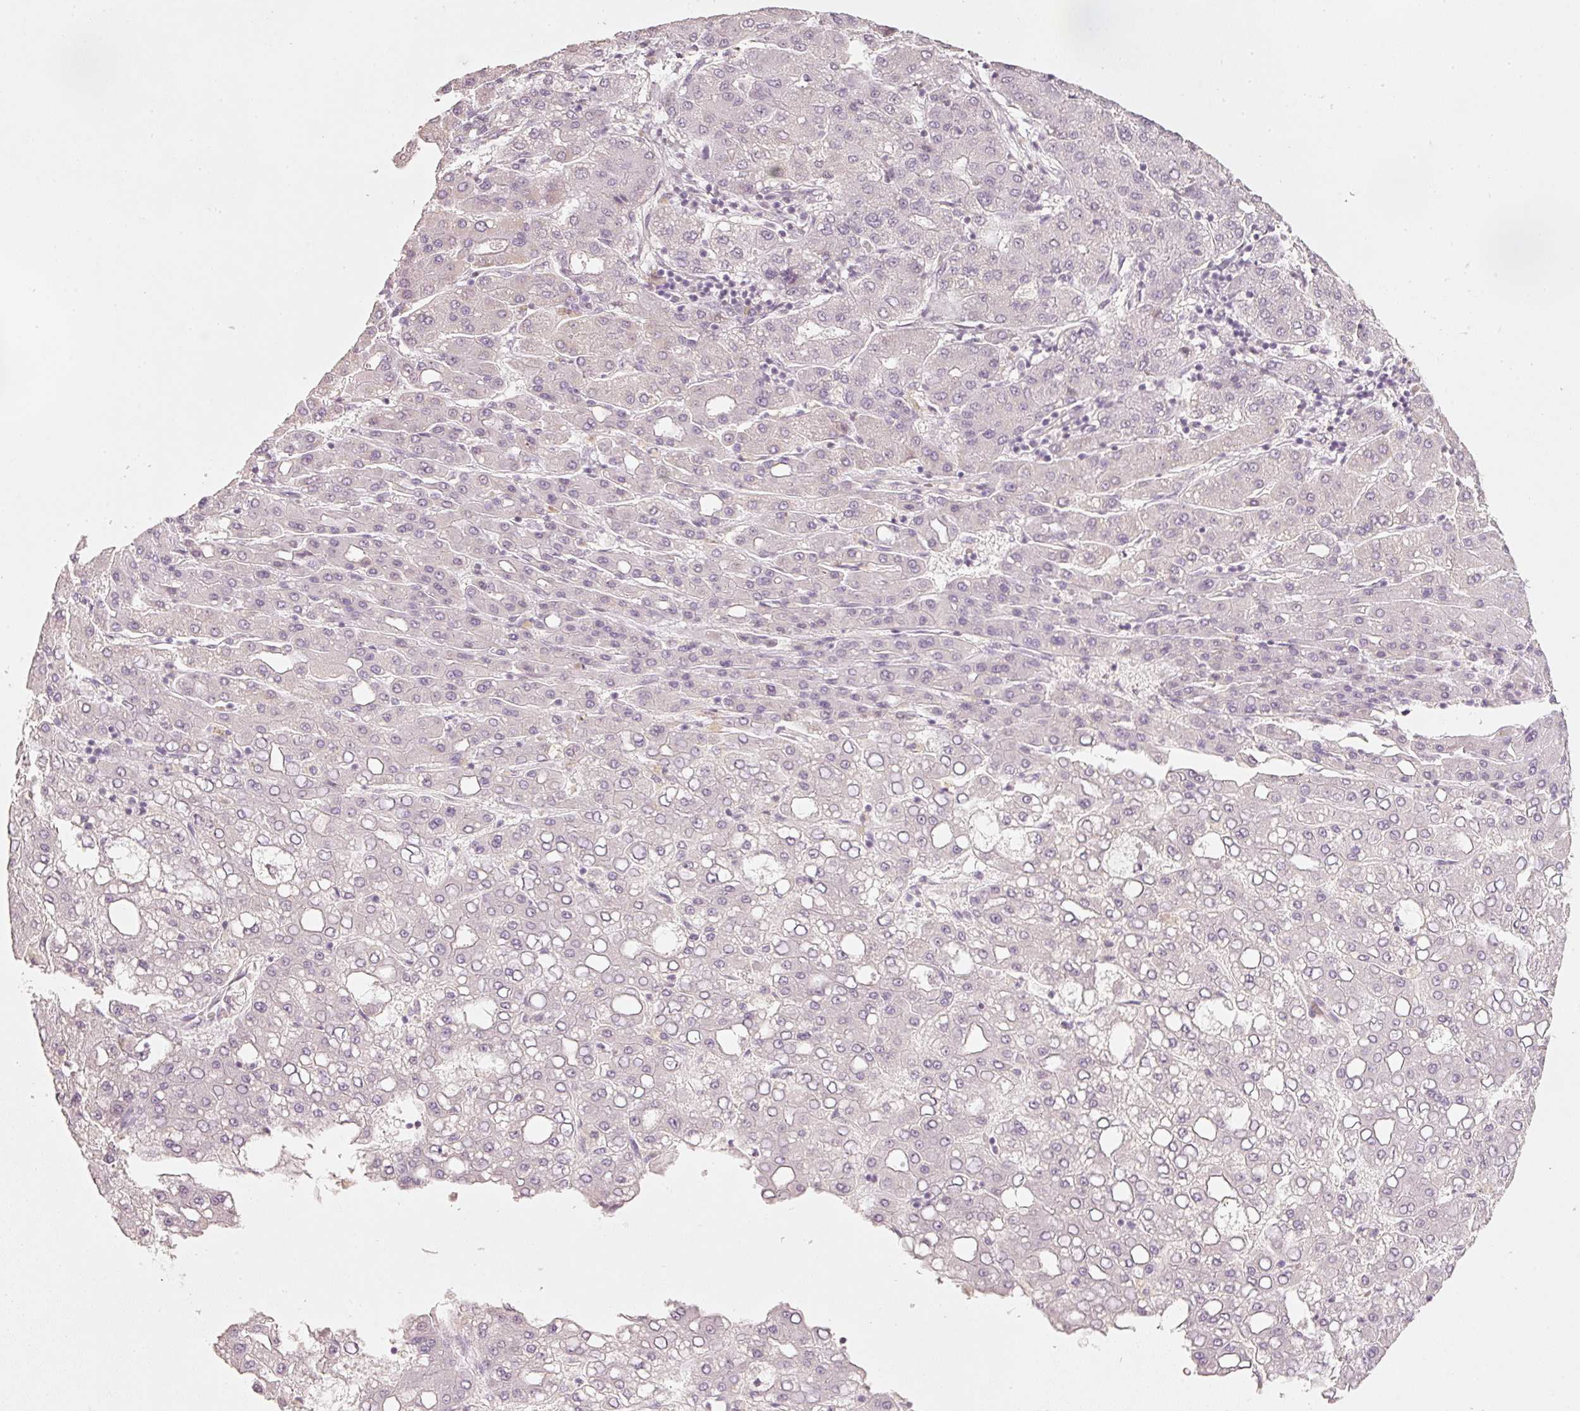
{"staining": {"intensity": "negative", "quantity": "none", "location": "none"}, "tissue": "liver cancer", "cell_type": "Tumor cells", "image_type": "cancer", "snomed": [{"axis": "morphology", "description": "Carcinoma, Hepatocellular, NOS"}, {"axis": "topography", "description": "Liver"}], "caption": "An image of liver cancer (hepatocellular carcinoma) stained for a protein demonstrates no brown staining in tumor cells.", "gene": "STEAP1", "patient": {"sex": "male", "age": 65}}